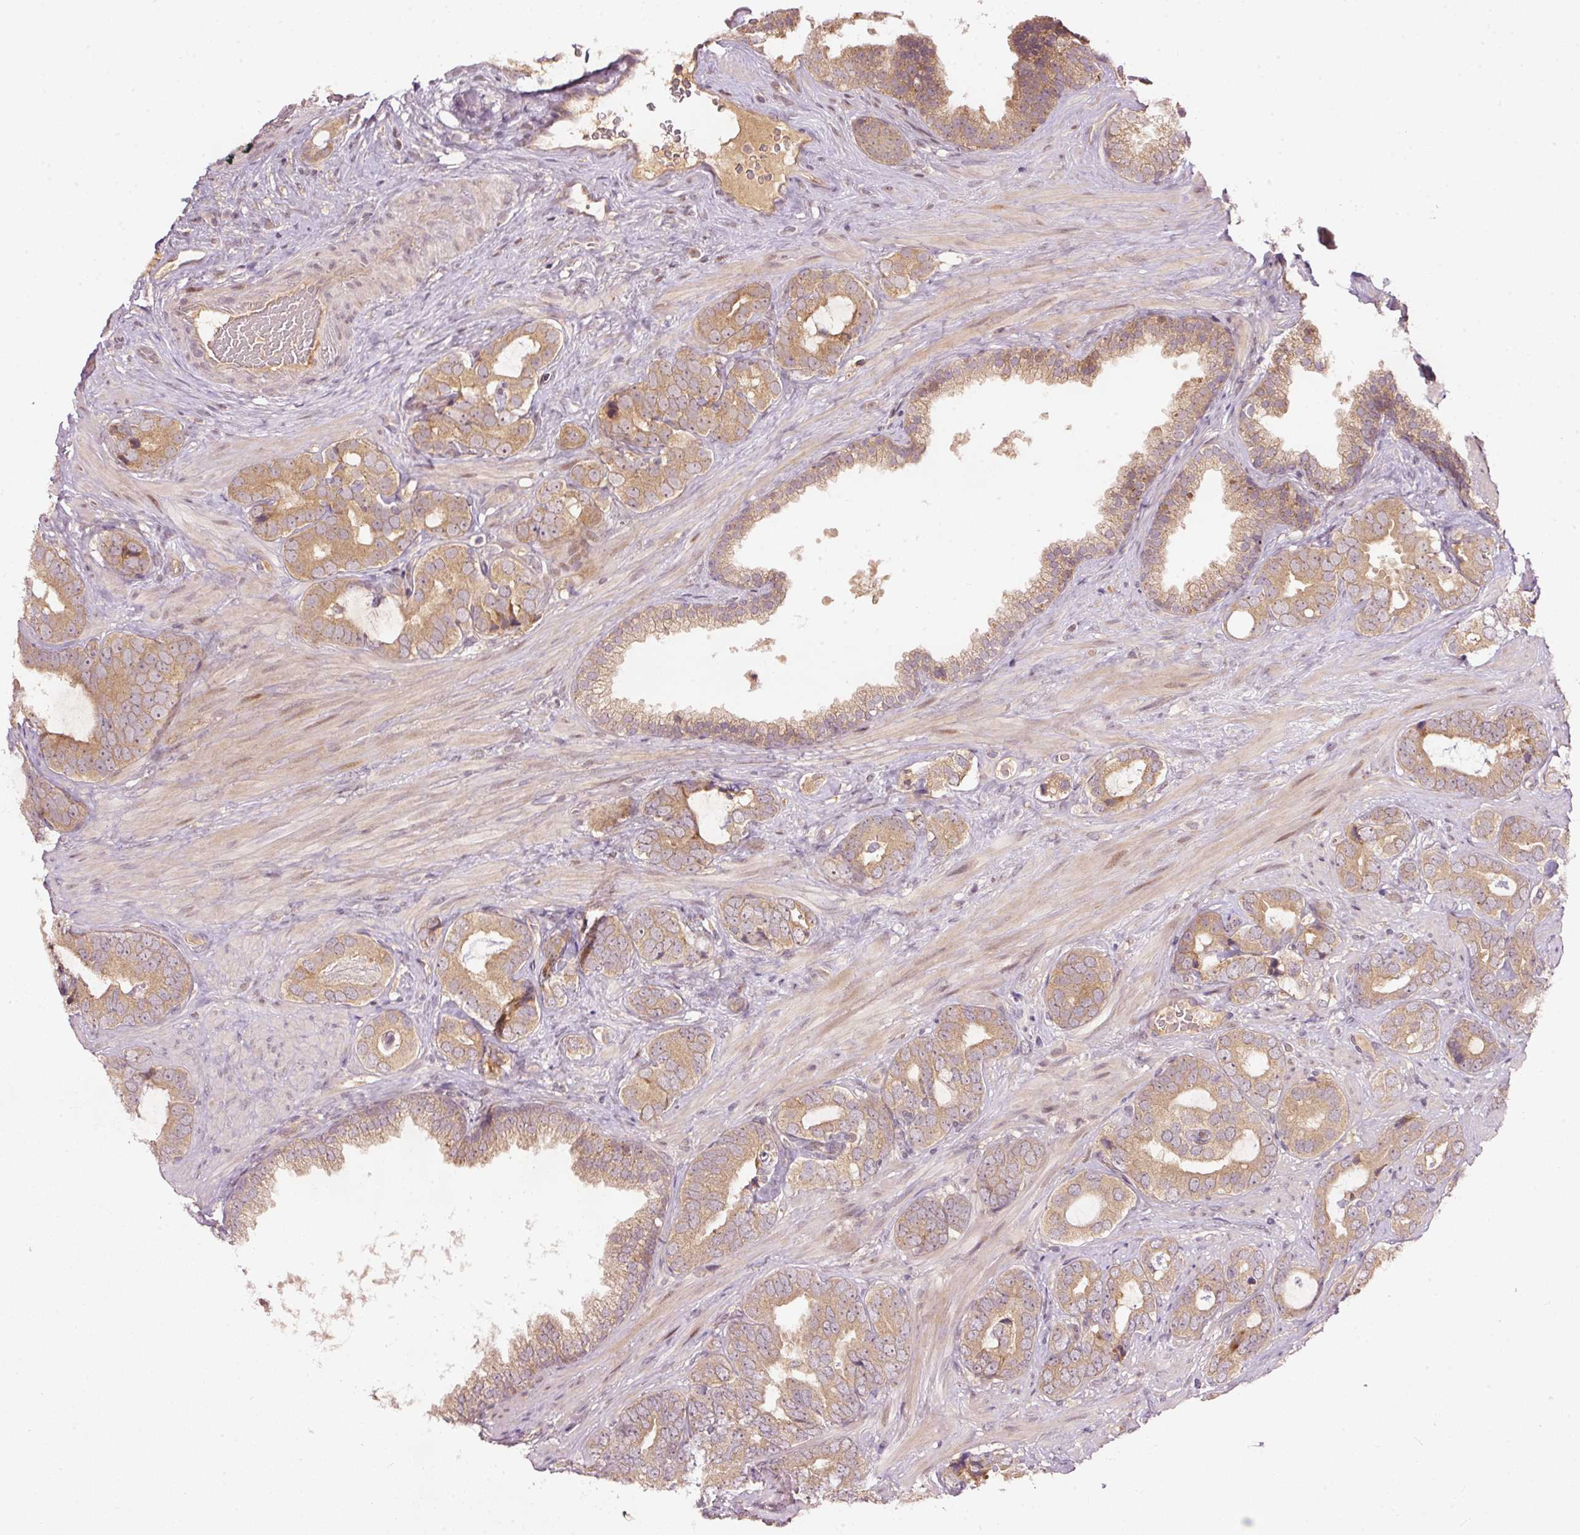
{"staining": {"intensity": "moderate", "quantity": ">75%", "location": "cytoplasmic/membranous"}, "tissue": "prostate cancer", "cell_type": "Tumor cells", "image_type": "cancer", "snomed": [{"axis": "morphology", "description": "Adenocarcinoma, High grade"}, {"axis": "topography", "description": "Prostate"}], "caption": "The image demonstrates a brown stain indicating the presence of a protein in the cytoplasmic/membranous of tumor cells in prostate cancer. (brown staining indicates protein expression, while blue staining denotes nuclei).", "gene": "PCDHB1", "patient": {"sex": "male", "age": 71}}